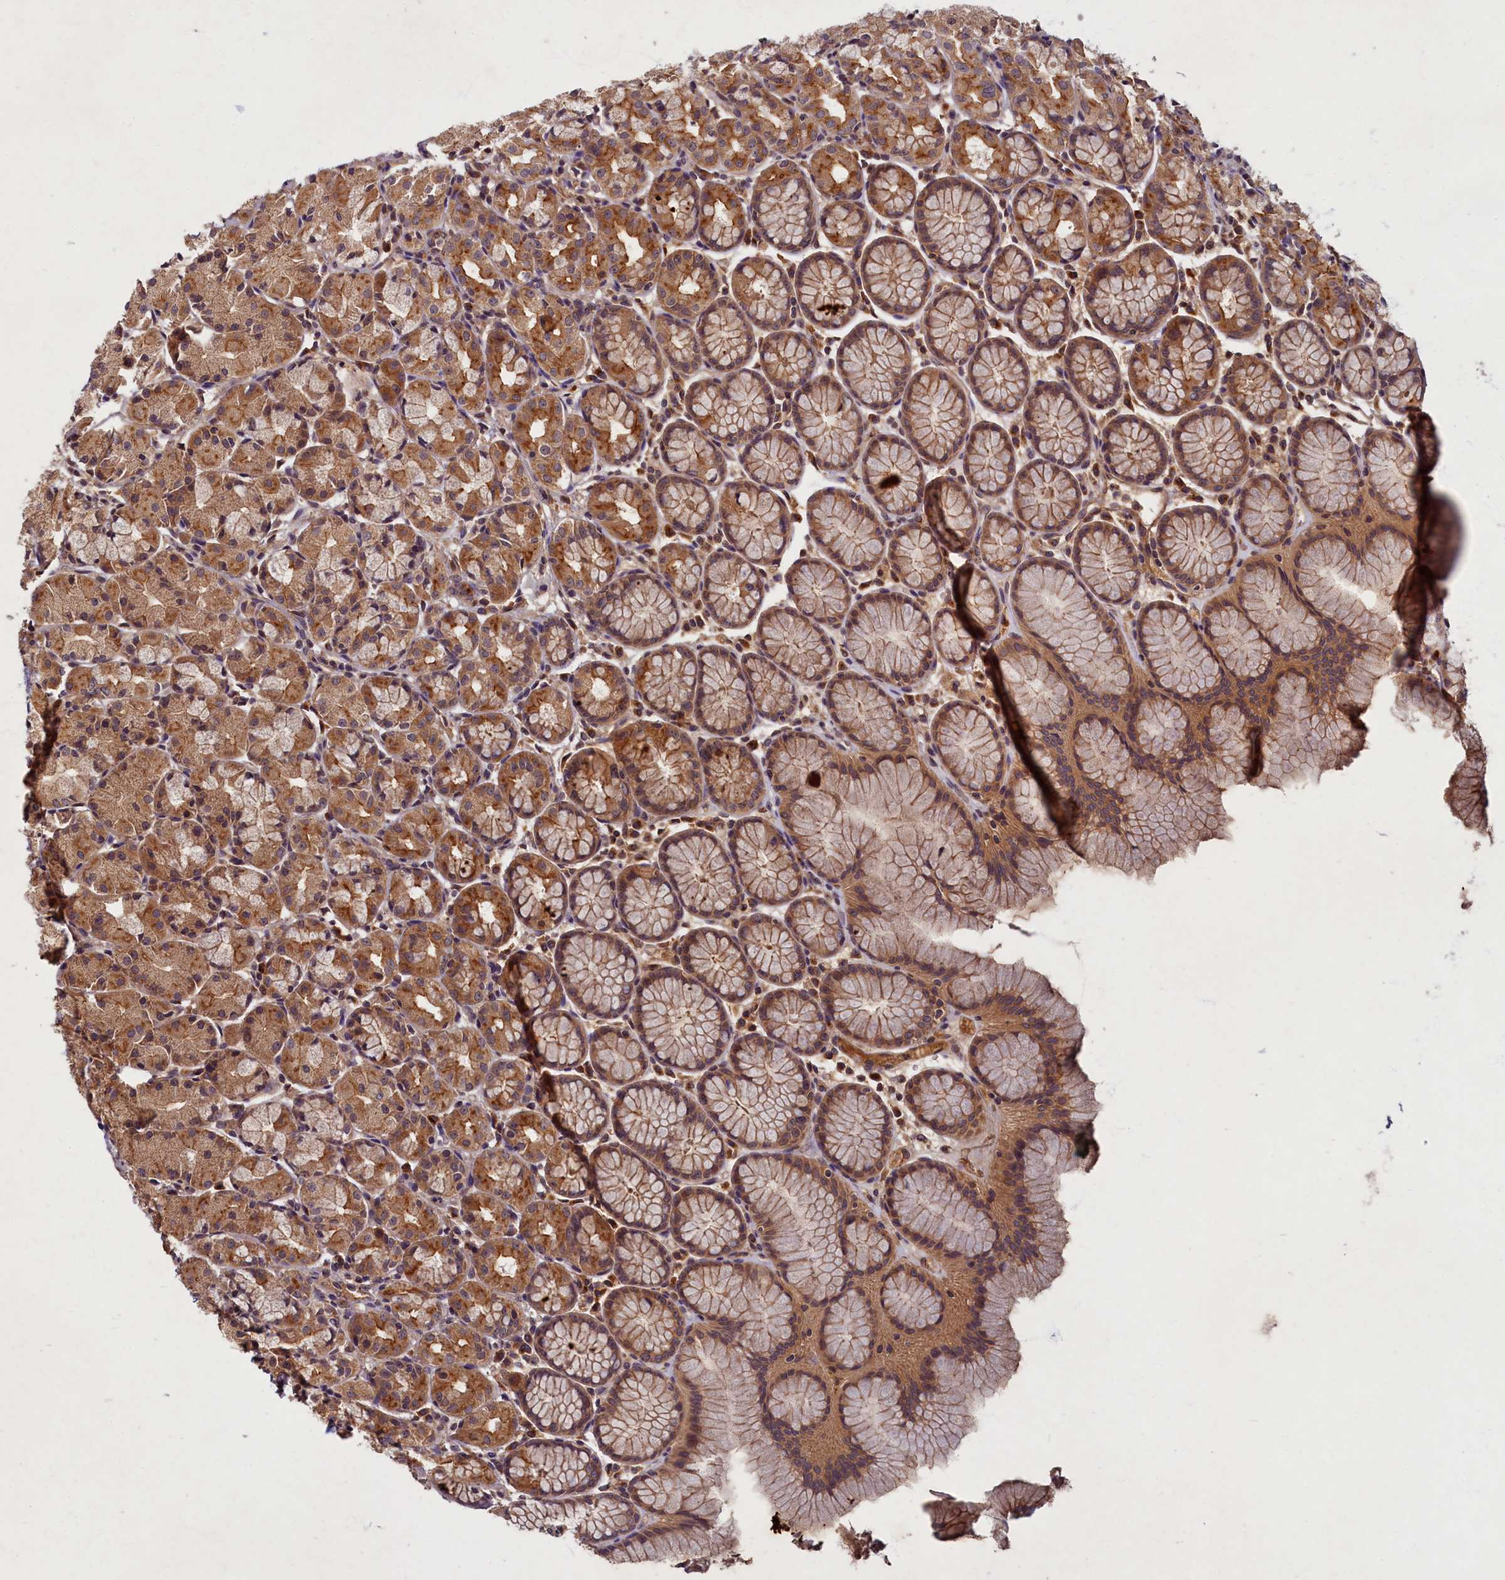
{"staining": {"intensity": "moderate", "quantity": ">75%", "location": "cytoplasmic/membranous"}, "tissue": "stomach", "cell_type": "Glandular cells", "image_type": "normal", "snomed": [{"axis": "morphology", "description": "Normal tissue, NOS"}, {"axis": "topography", "description": "Stomach, upper"}], "caption": "The image demonstrates staining of unremarkable stomach, revealing moderate cytoplasmic/membranous protein staining (brown color) within glandular cells. (DAB IHC, brown staining for protein, blue staining for nuclei).", "gene": "BICD1", "patient": {"sex": "male", "age": 47}}